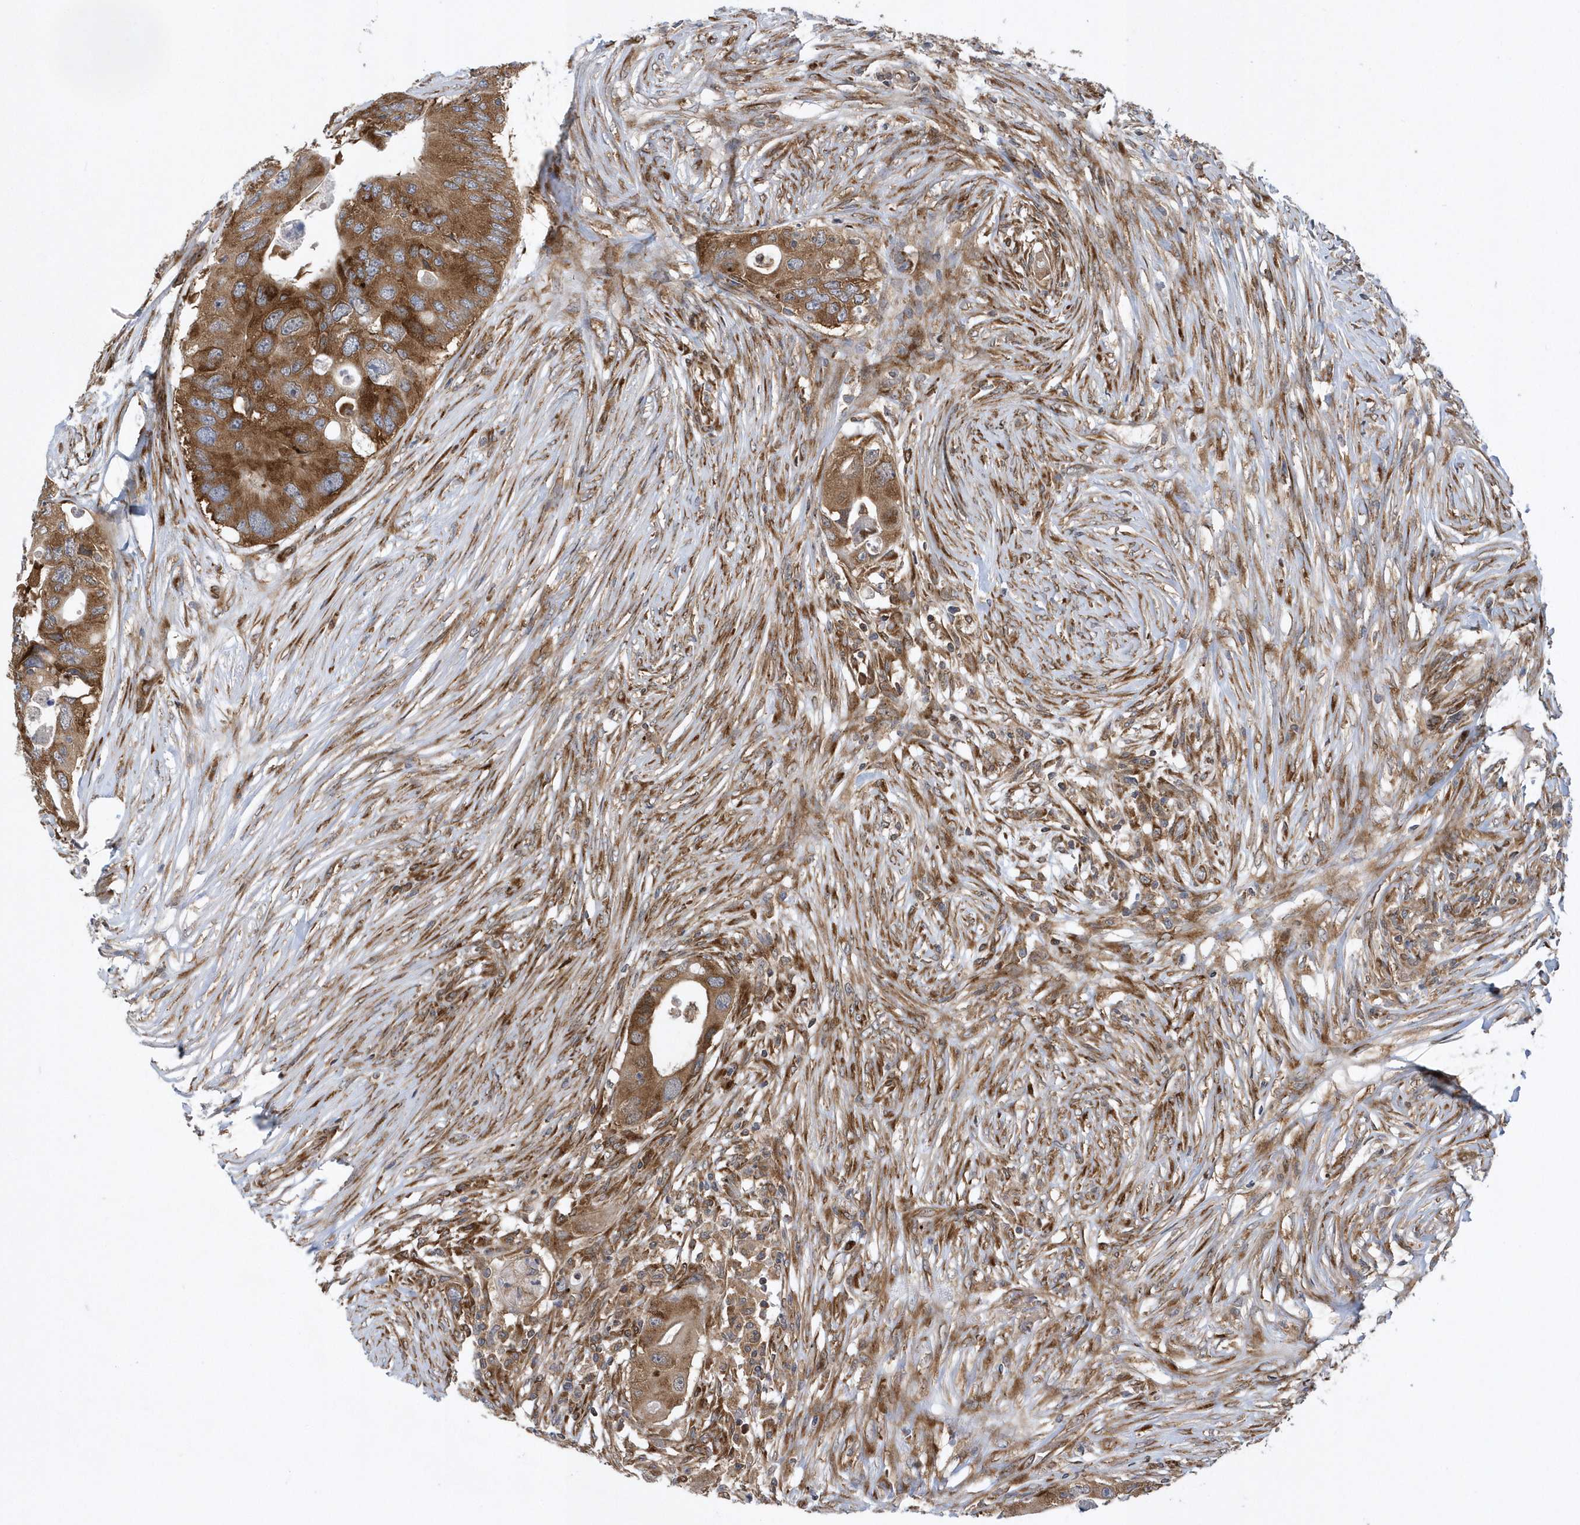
{"staining": {"intensity": "moderate", "quantity": ">75%", "location": "cytoplasmic/membranous"}, "tissue": "colorectal cancer", "cell_type": "Tumor cells", "image_type": "cancer", "snomed": [{"axis": "morphology", "description": "Adenocarcinoma, NOS"}, {"axis": "topography", "description": "Colon"}], "caption": "Tumor cells display moderate cytoplasmic/membranous expression in about >75% of cells in colorectal cancer (adenocarcinoma).", "gene": "PHF1", "patient": {"sex": "male", "age": 71}}